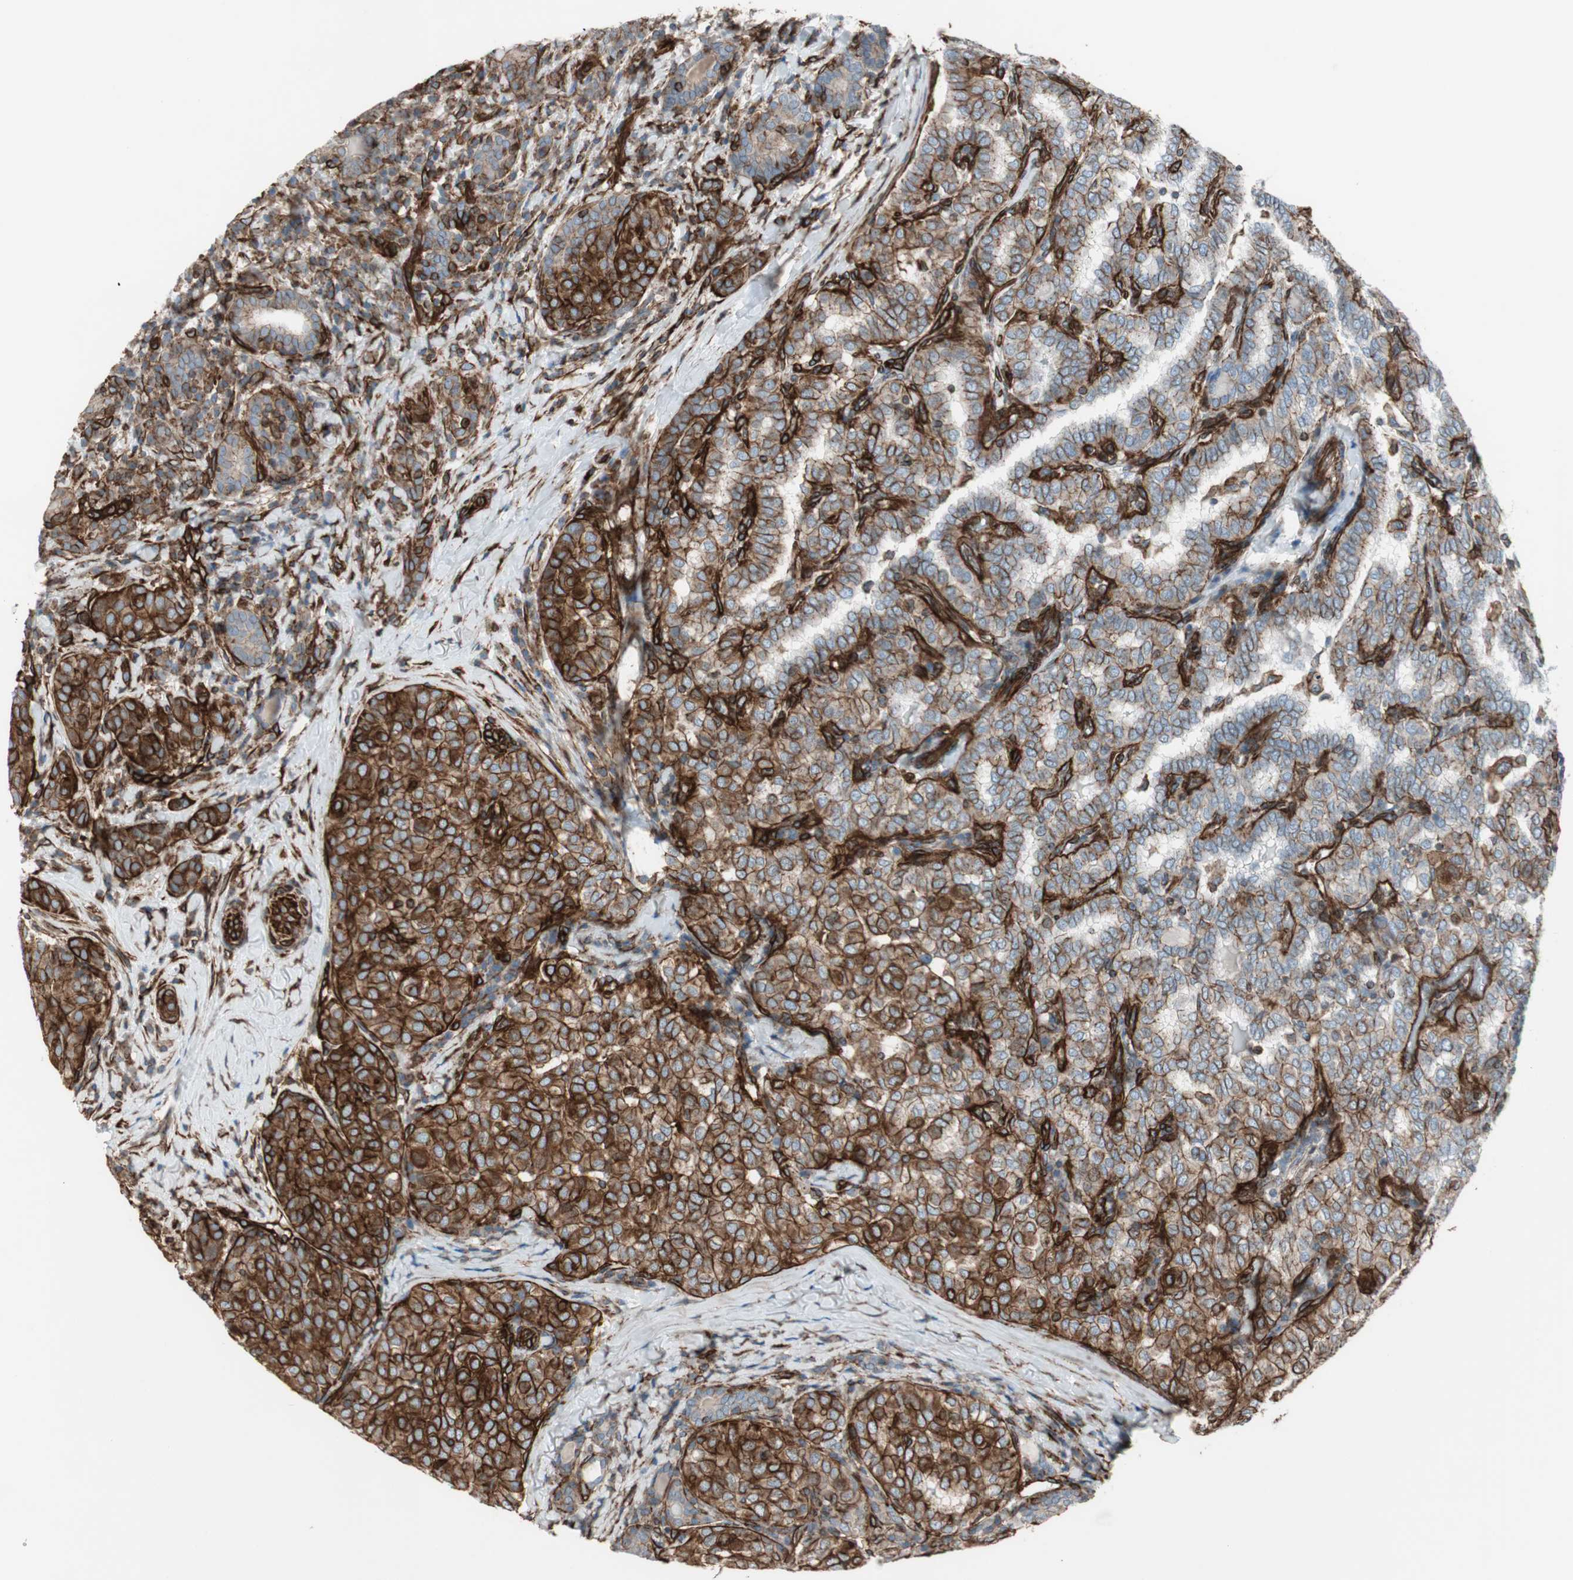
{"staining": {"intensity": "strong", "quantity": ">75%", "location": "cytoplasmic/membranous"}, "tissue": "thyroid cancer", "cell_type": "Tumor cells", "image_type": "cancer", "snomed": [{"axis": "morphology", "description": "Papillary adenocarcinoma, NOS"}, {"axis": "topography", "description": "Thyroid gland"}], "caption": "A histopathology image of human thyroid cancer (papillary adenocarcinoma) stained for a protein reveals strong cytoplasmic/membranous brown staining in tumor cells. (Stains: DAB (3,3'-diaminobenzidine) in brown, nuclei in blue, Microscopy: brightfield microscopy at high magnification).", "gene": "TCTA", "patient": {"sex": "female", "age": 30}}